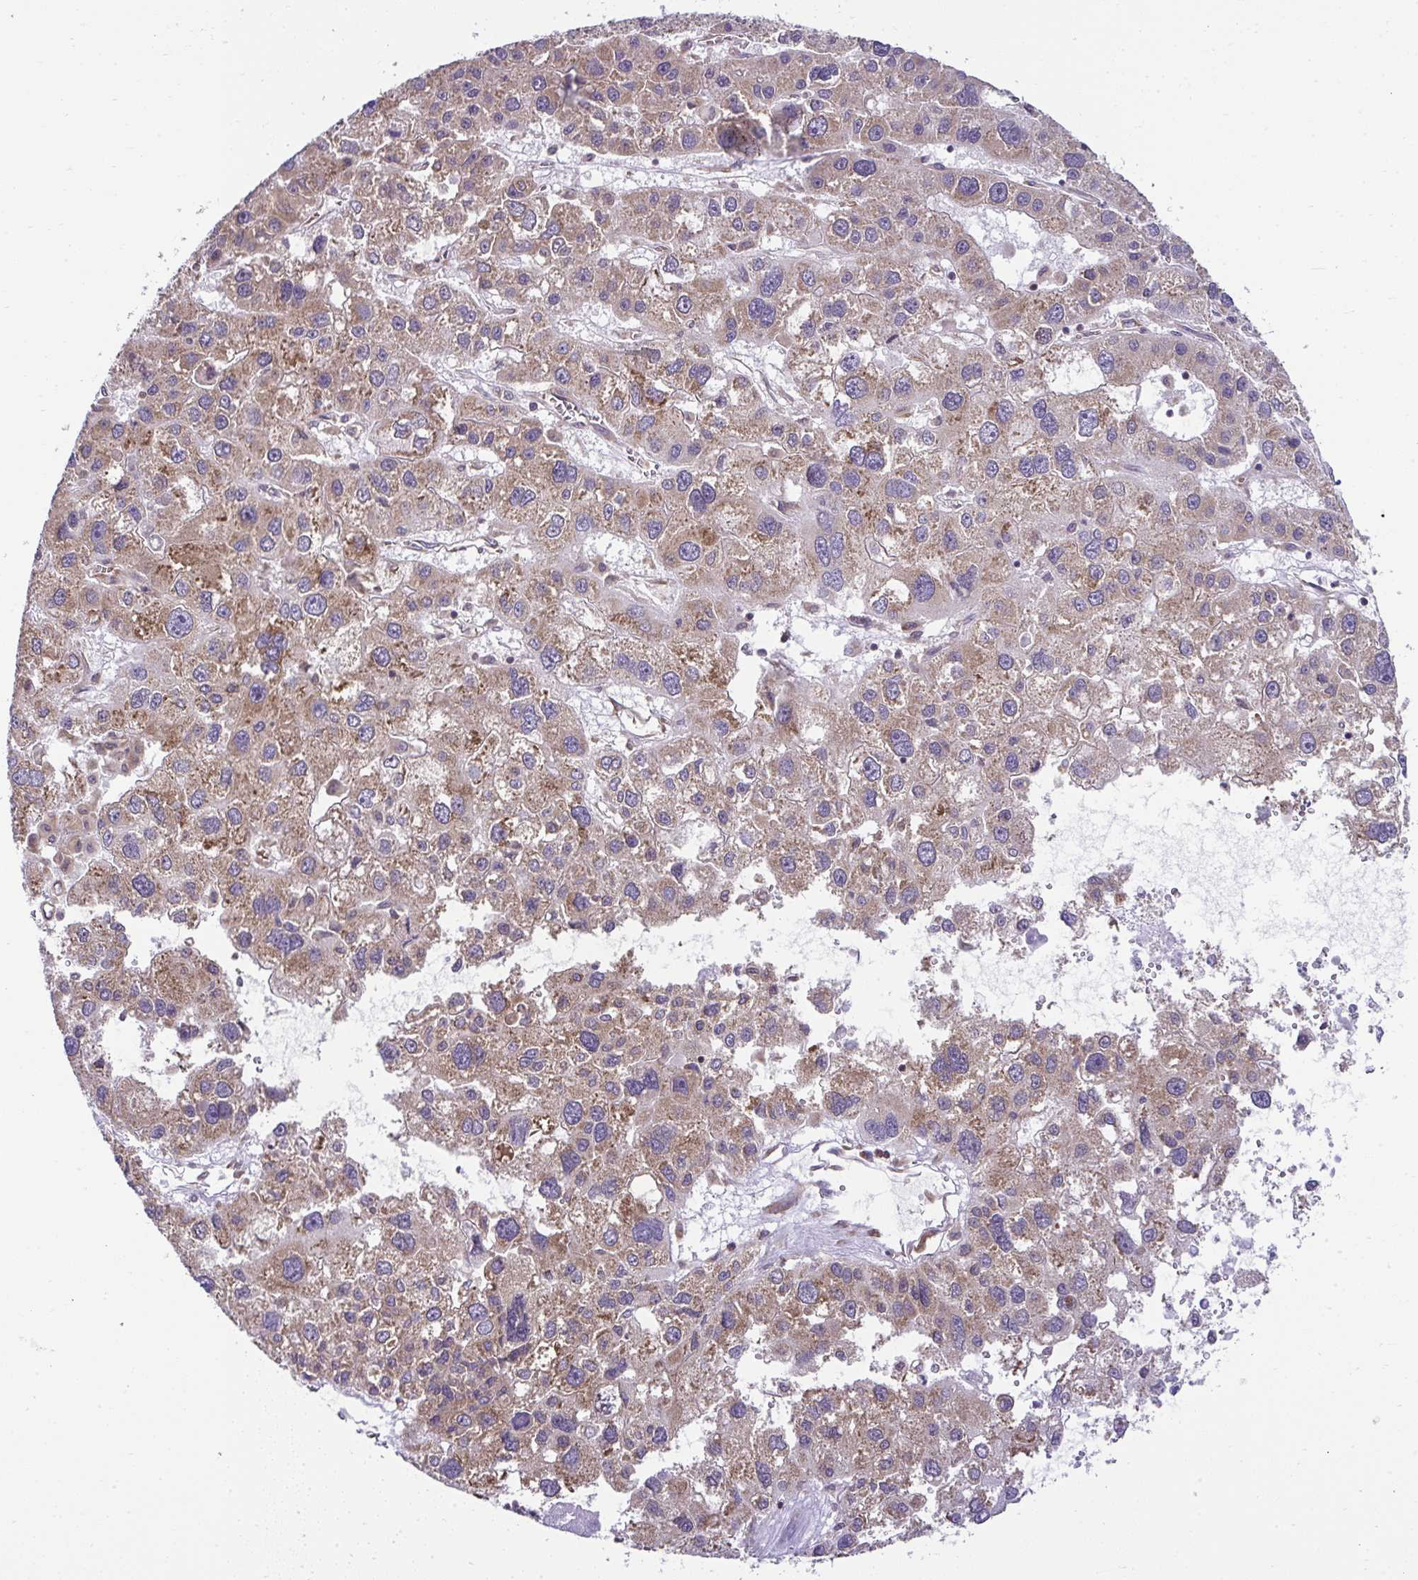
{"staining": {"intensity": "moderate", "quantity": ">75%", "location": "cytoplasmic/membranous"}, "tissue": "liver cancer", "cell_type": "Tumor cells", "image_type": "cancer", "snomed": [{"axis": "morphology", "description": "Carcinoma, Hepatocellular, NOS"}, {"axis": "topography", "description": "Liver"}], "caption": "A medium amount of moderate cytoplasmic/membranous positivity is present in about >75% of tumor cells in liver hepatocellular carcinoma tissue.", "gene": "RPS7", "patient": {"sex": "male", "age": 73}}